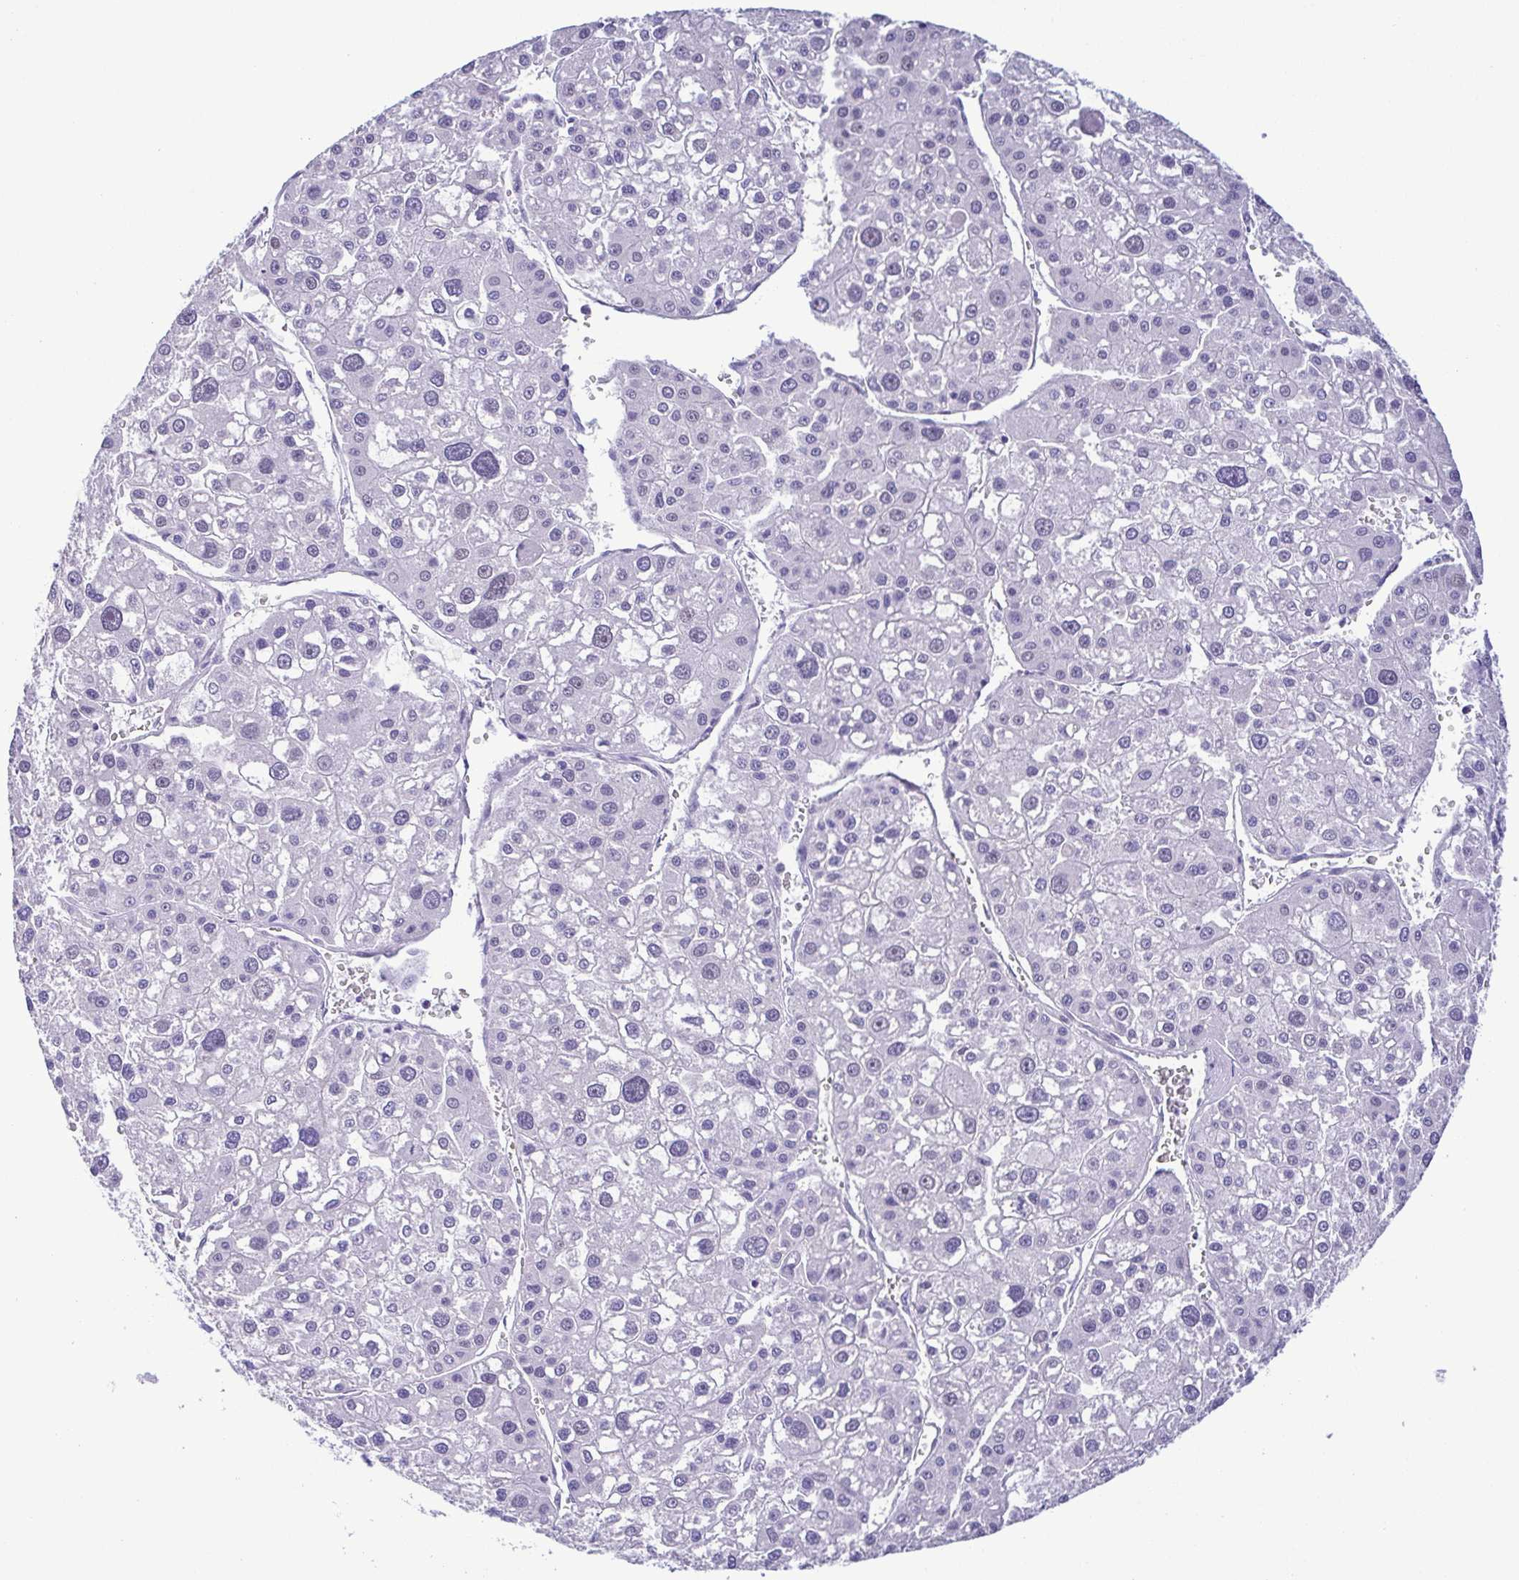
{"staining": {"intensity": "negative", "quantity": "none", "location": "none"}, "tissue": "liver cancer", "cell_type": "Tumor cells", "image_type": "cancer", "snomed": [{"axis": "morphology", "description": "Carcinoma, Hepatocellular, NOS"}, {"axis": "topography", "description": "Liver"}], "caption": "There is no significant staining in tumor cells of liver cancer.", "gene": "TIPIN", "patient": {"sex": "male", "age": 73}}